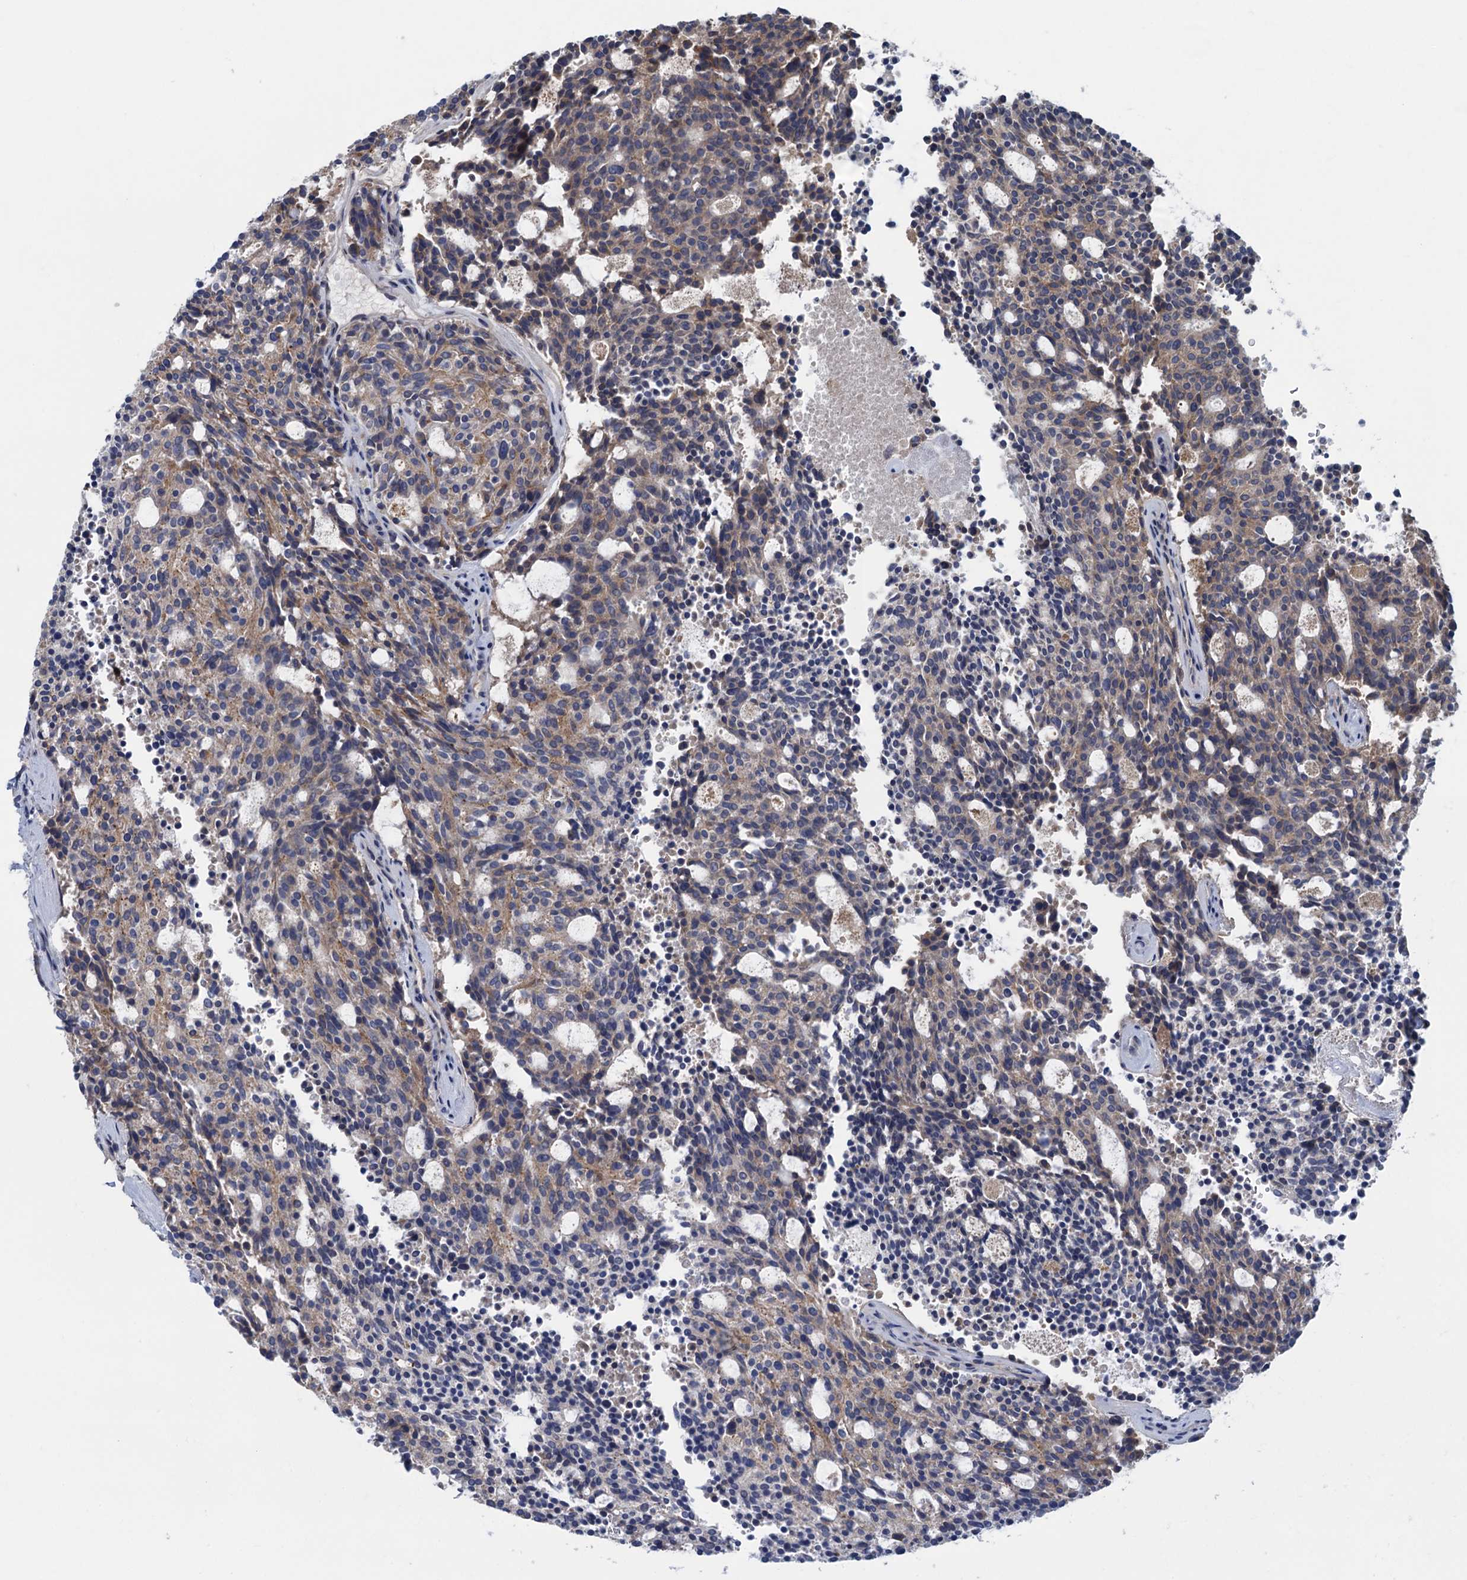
{"staining": {"intensity": "weak", "quantity": "25%-75%", "location": "cytoplasmic/membranous"}, "tissue": "carcinoid", "cell_type": "Tumor cells", "image_type": "cancer", "snomed": [{"axis": "morphology", "description": "Carcinoid, malignant, NOS"}, {"axis": "topography", "description": "Pancreas"}], "caption": "This histopathology image reveals immunohistochemistry (IHC) staining of carcinoid, with low weak cytoplasmic/membranous staining in approximately 25%-75% of tumor cells.", "gene": "CTU2", "patient": {"sex": "female", "age": 54}}